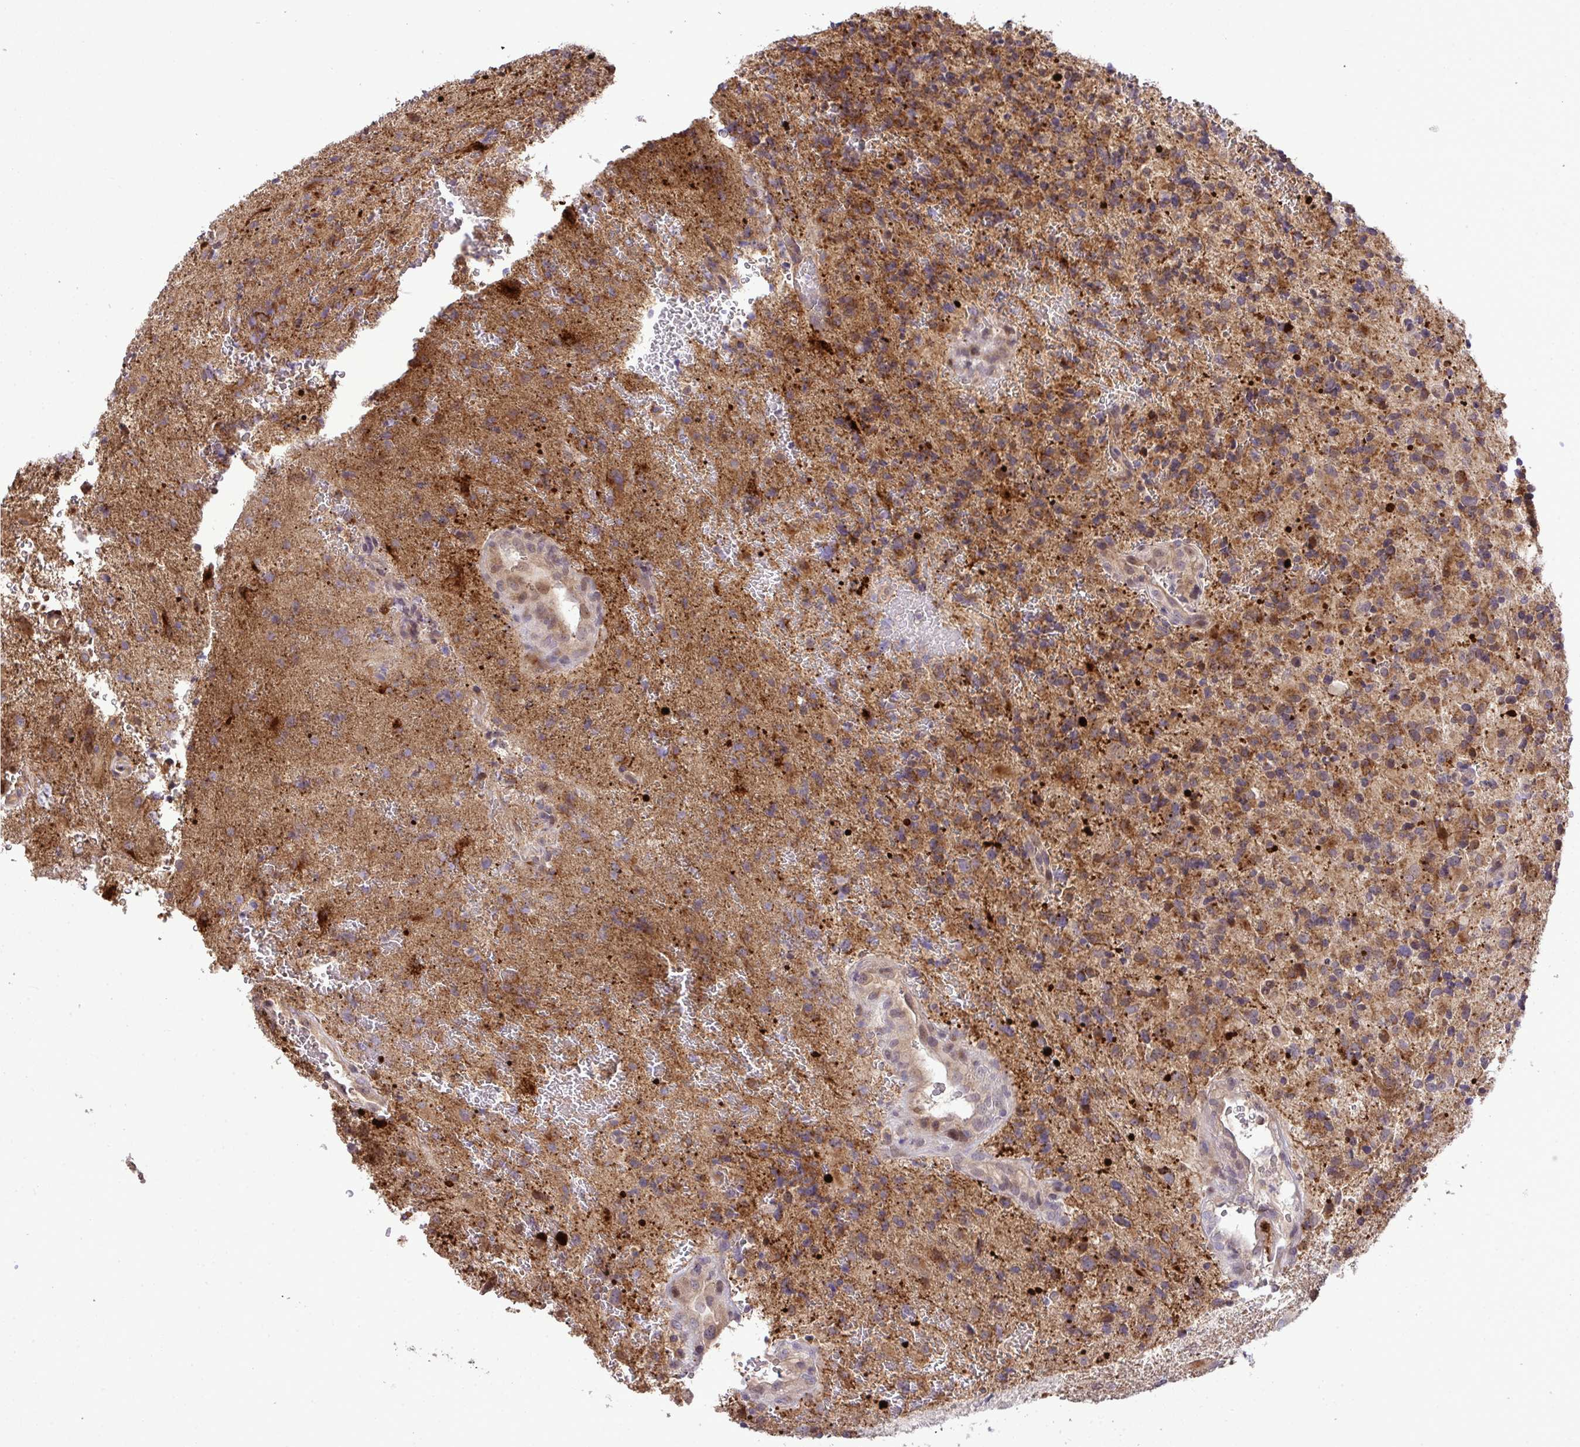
{"staining": {"intensity": "moderate", "quantity": "25%-75%", "location": "cytoplasmic/membranous"}, "tissue": "glioma", "cell_type": "Tumor cells", "image_type": "cancer", "snomed": [{"axis": "morphology", "description": "Glioma, malignant, High grade"}, {"axis": "topography", "description": "Brain"}], "caption": "A high-resolution photomicrograph shows immunohistochemistry (IHC) staining of glioma, which demonstrates moderate cytoplasmic/membranous staining in about 25%-75% of tumor cells. Using DAB (brown) and hematoxylin (blue) stains, captured at high magnification using brightfield microscopy.", "gene": "SLC9A6", "patient": {"sex": "male", "age": 53}}